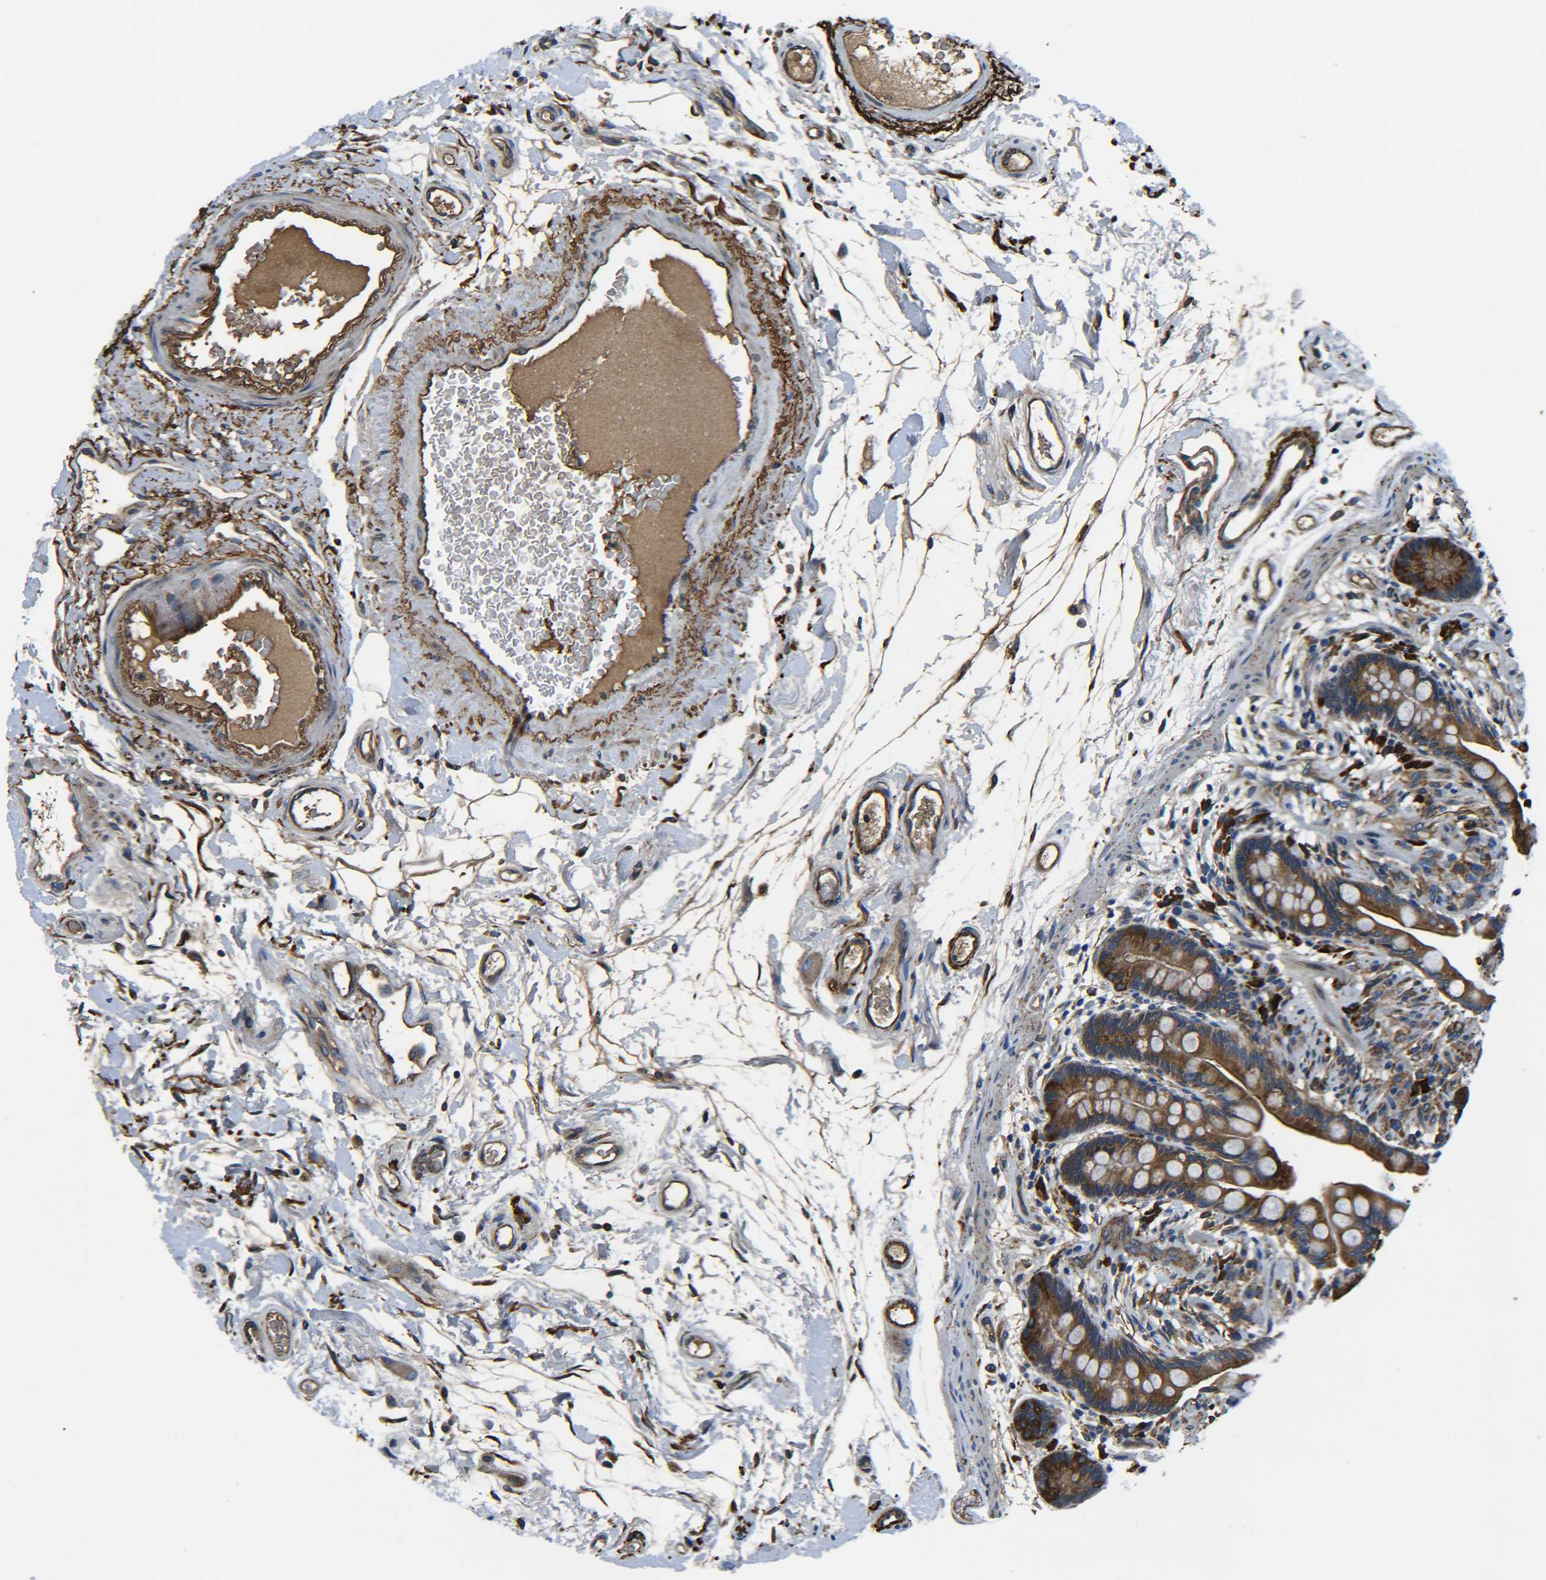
{"staining": {"intensity": "strong", "quantity": ">75%", "location": "cytoplasmic/membranous"}, "tissue": "colon", "cell_type": "Endothelial cells", "image_type": "normal", "snomed": [{"axis": "morphology", "description": "Normal tissue, NOS"}, {"axis": "topography", "description": "Colon"}], "caption": "Endothelial cells exhibit high levels of strong cytoplasmic/membranous expression in about >75% of cells in normal human colon. (Stains: DAB (3,3'-diaminobenzidine) in brown, nuclei in blue, Microscopy: brightfield microscopy at high magnification).", "gene": "PREB", "patient": {"sex": "male", "age": 73}}